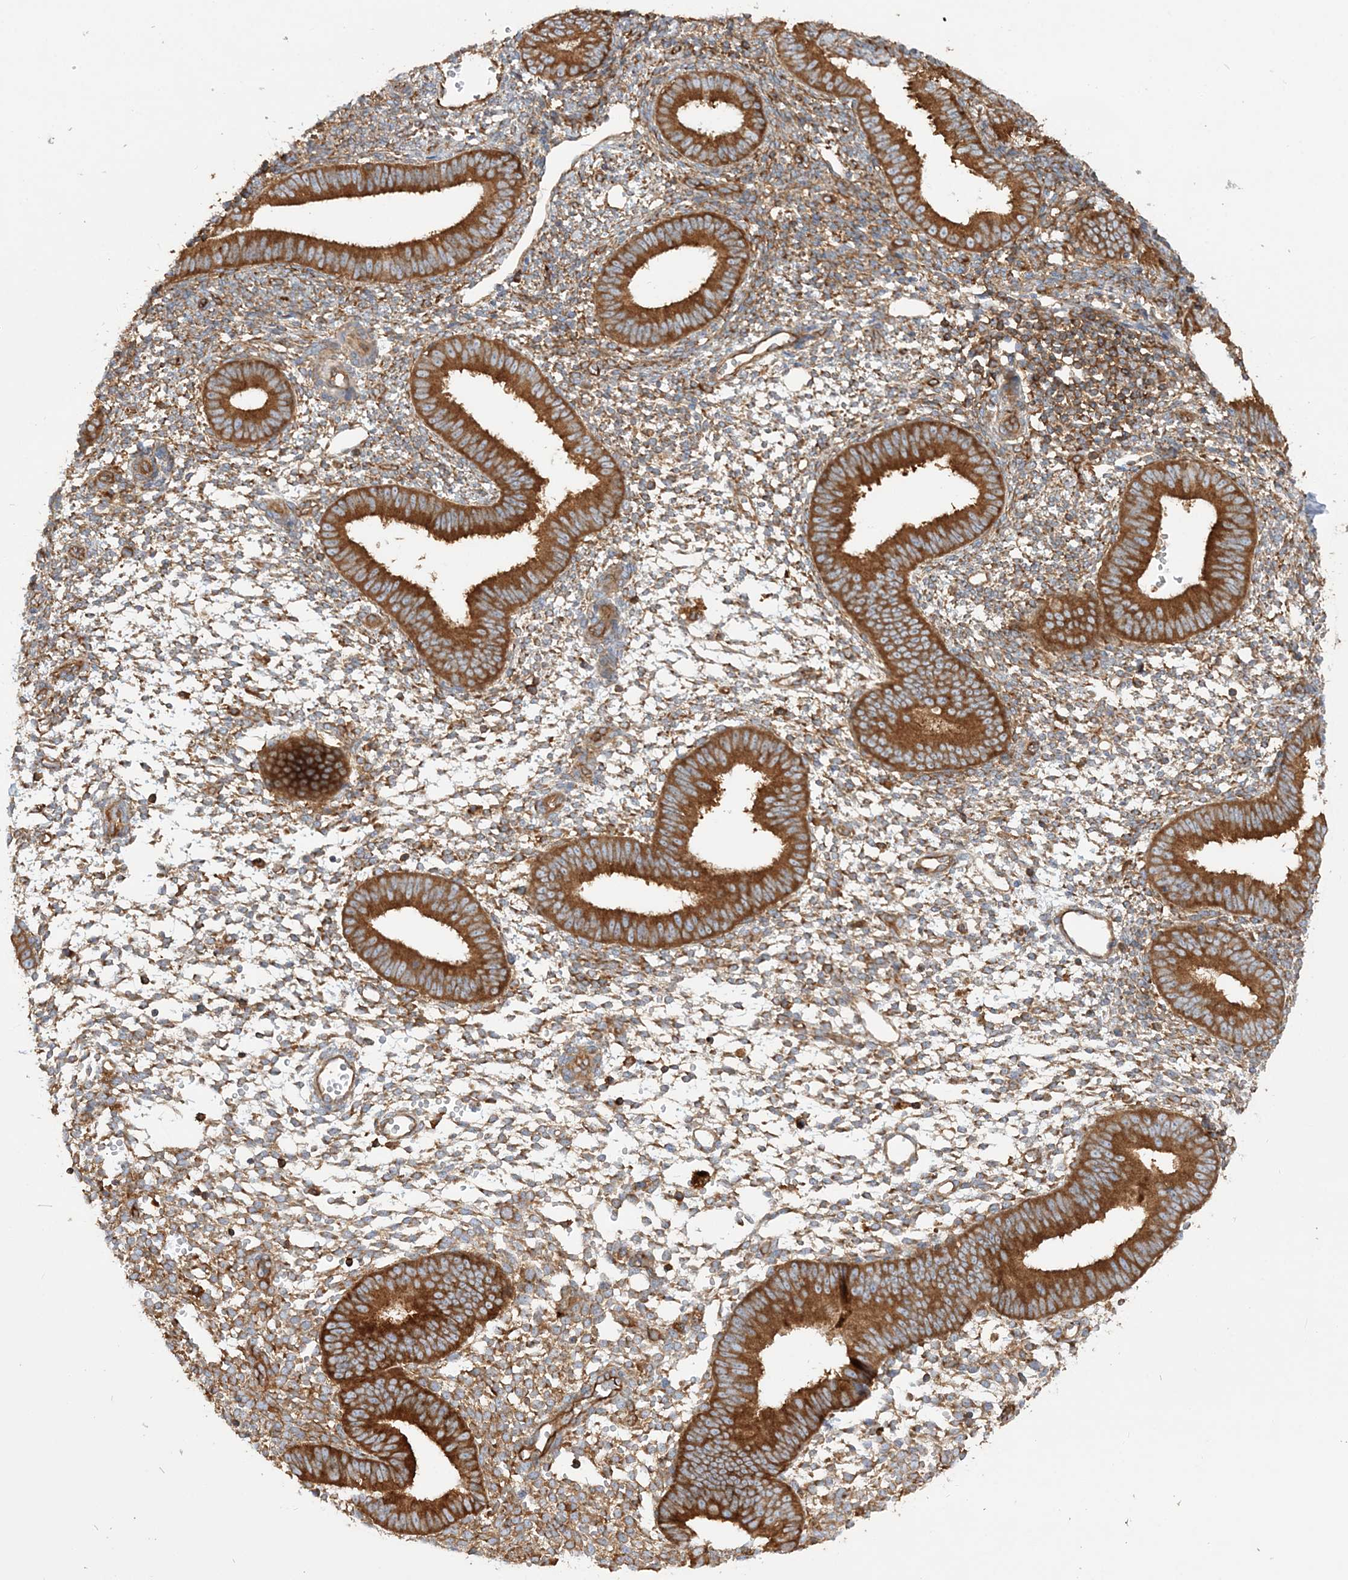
{"staining": {"intensity": "moderate", "quantity": "25%-75%", "location": "cytoplasmic/membranous"}, "tissue": "endometrium", "cell_type": "Cells in endometrial stroma", "image_type": "normal", "snomed": [{"axis": "morphology", "description": "Normal tissue, NOS"}, {"axis": "topography", "description": "Uterus"}, {"axis": "topography", "description": "Endometrium"}], "caption": "This photomicrograph reveals normal endometrium stained with immunohistochemistry (IHC) to label a protein in brown. The cytoplasmic/membranous of cells in endometrial stroma show moderate positivity for the protein. Nuclei are counter-stained blue.", "gene": "TBC1D5", "patient": {"sex": "female", "age": 48}}